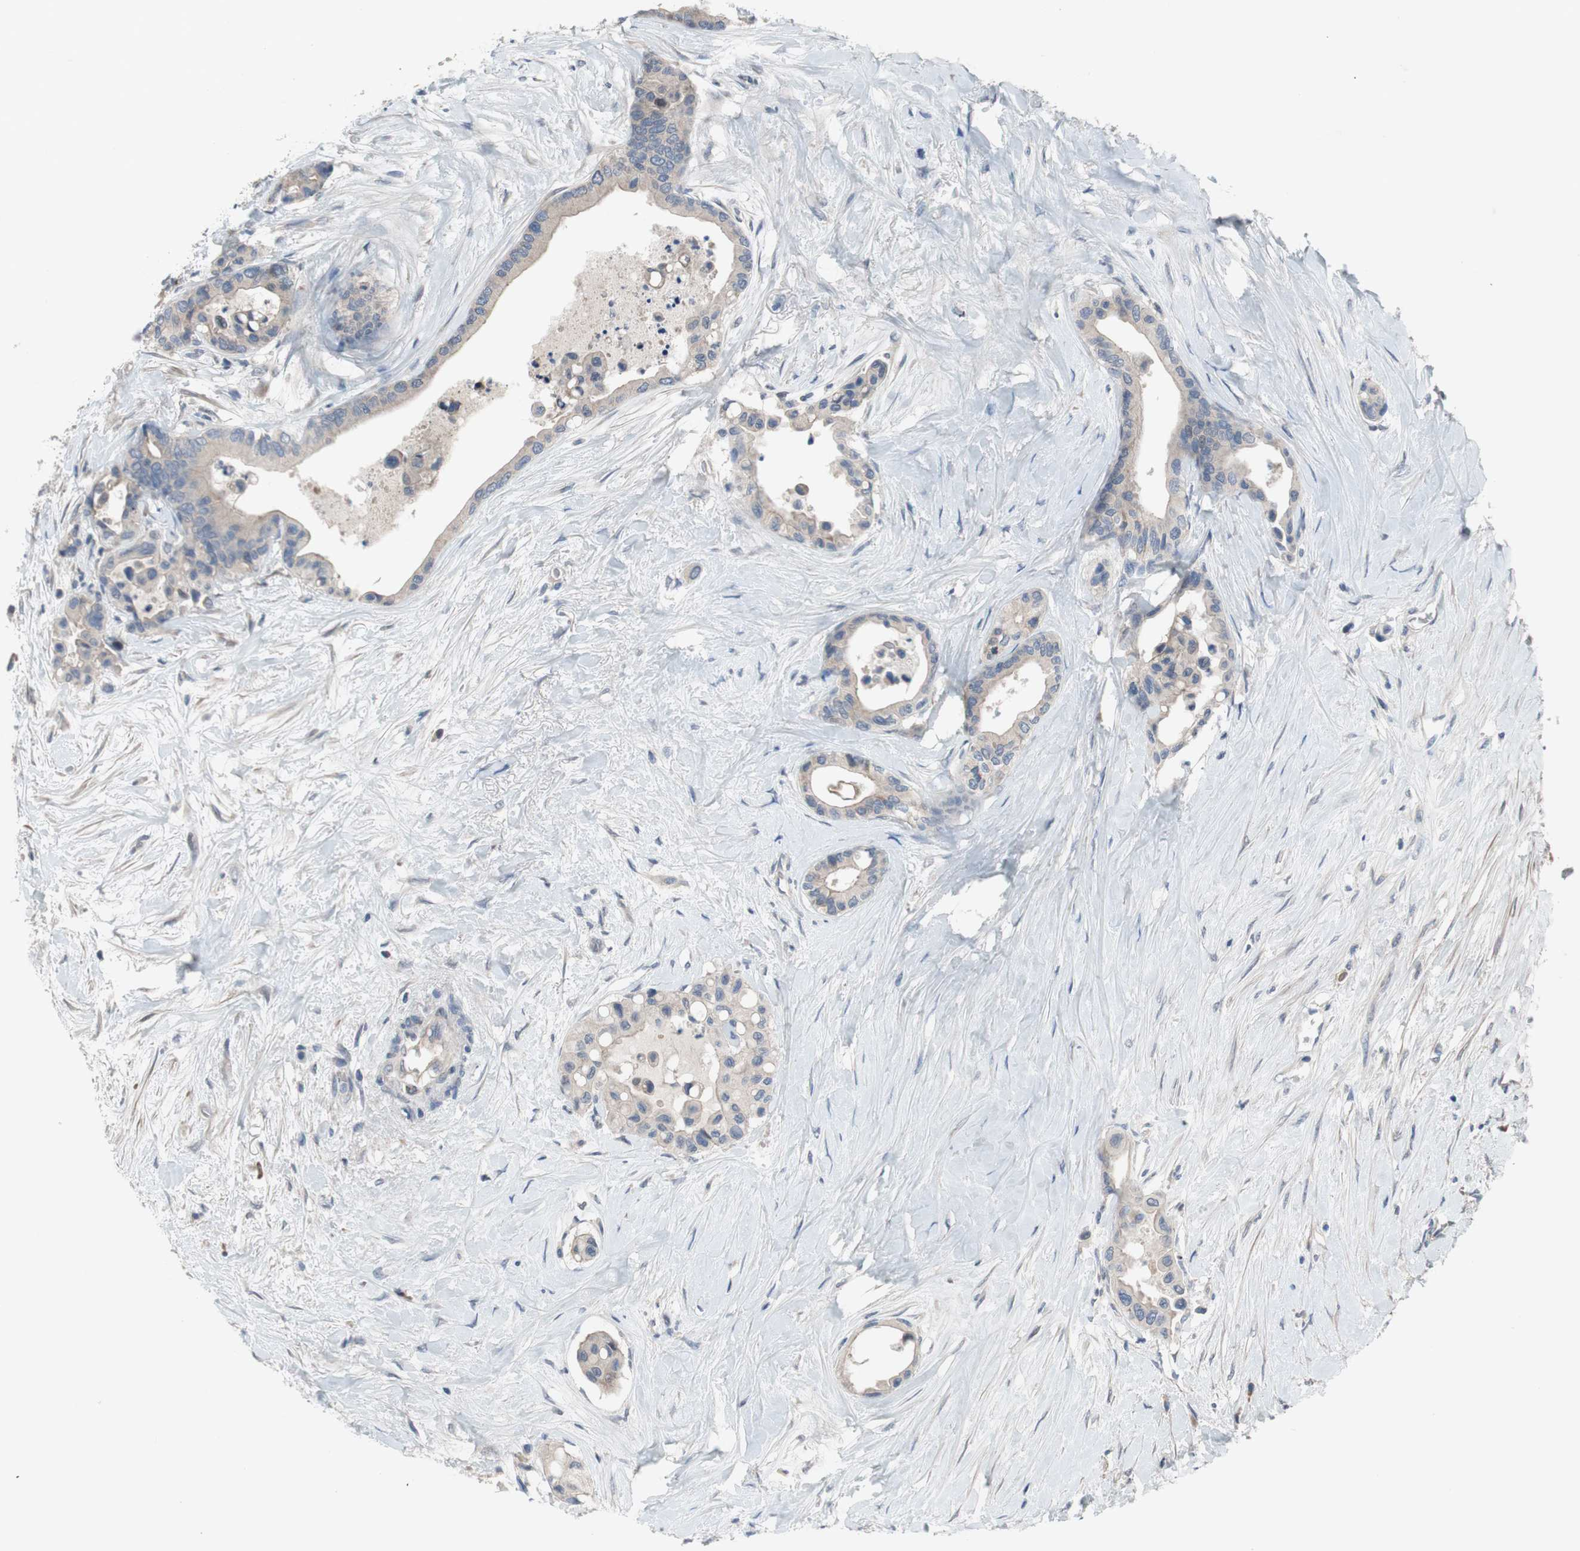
{"staining": {"intensity": "negative", "quantity": "none", "location": "none"}, "tissue": "colorectal cancer", "cell_type": "Tumor cells", "image_type": "cancer", "snomed": [{"axis": "morphology", "description": "Normal tissue, NOS"}, {"axis": "morphology", "description": "Adenocarcinoma, NOS"}, {"axis": "topography", "description": "Colon"}], "caption": "This is a micrograph of immunohistochemistry staining of colorectal adenocarcinoma, which shows no positivity in tumor cells. (IHC, brightfield microscopy, high magnification).", "gene": "TACR3", "patient": {"sex": "male", "age": 82}}